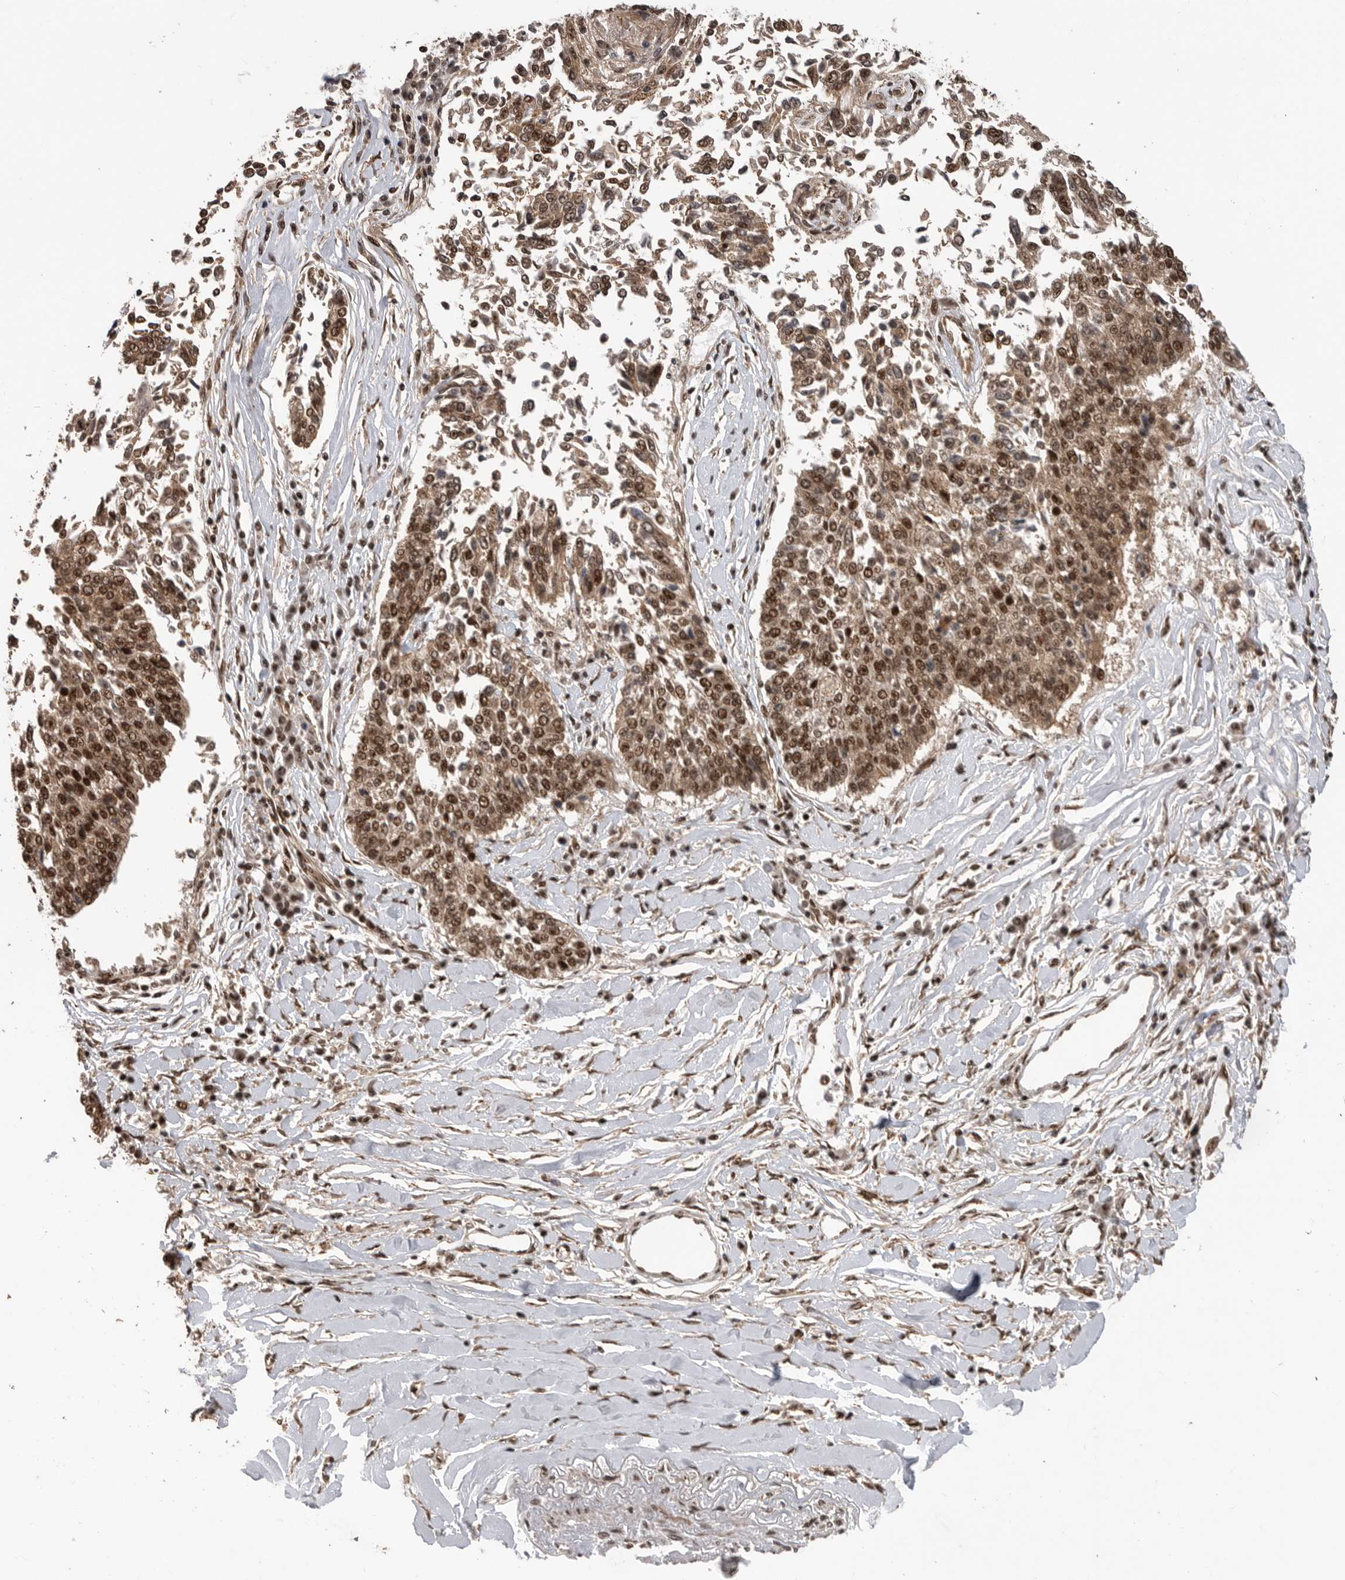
{"staining": {"intensity": "moderate", "quantity": ">75%", "location": "cytoplasmic/membranous,nuclear"}, "tissue": "lung cancer", "cell_type": "Tumor cells", "image_type": "cancer", "snomed": [{"axis": "morphology", "description": "Normal tissue, NOS"}, {"axis": "morphology", "description": "Squamous cell carcinoma, NOS"}, {"axis": "topography", "description": "Cartilage tissue"}, {"axis": "topography", "description": "Bronchus"}, {"axis": "topography", "description": "Lung"}, {"axis": "topography", "description": "Peripheral nerve tissue"}], "caption": "Lung cancer stained with immunohistochemistry (IHC) reveals moderate cytoplasmic/membranous and nuclear expression in about >75% of tumor cells. (DAB = brown stain, brightfield microscopy at high magnification).", "gene": "PPP1R8", "patient": {"sex": "female", "age": 49}}